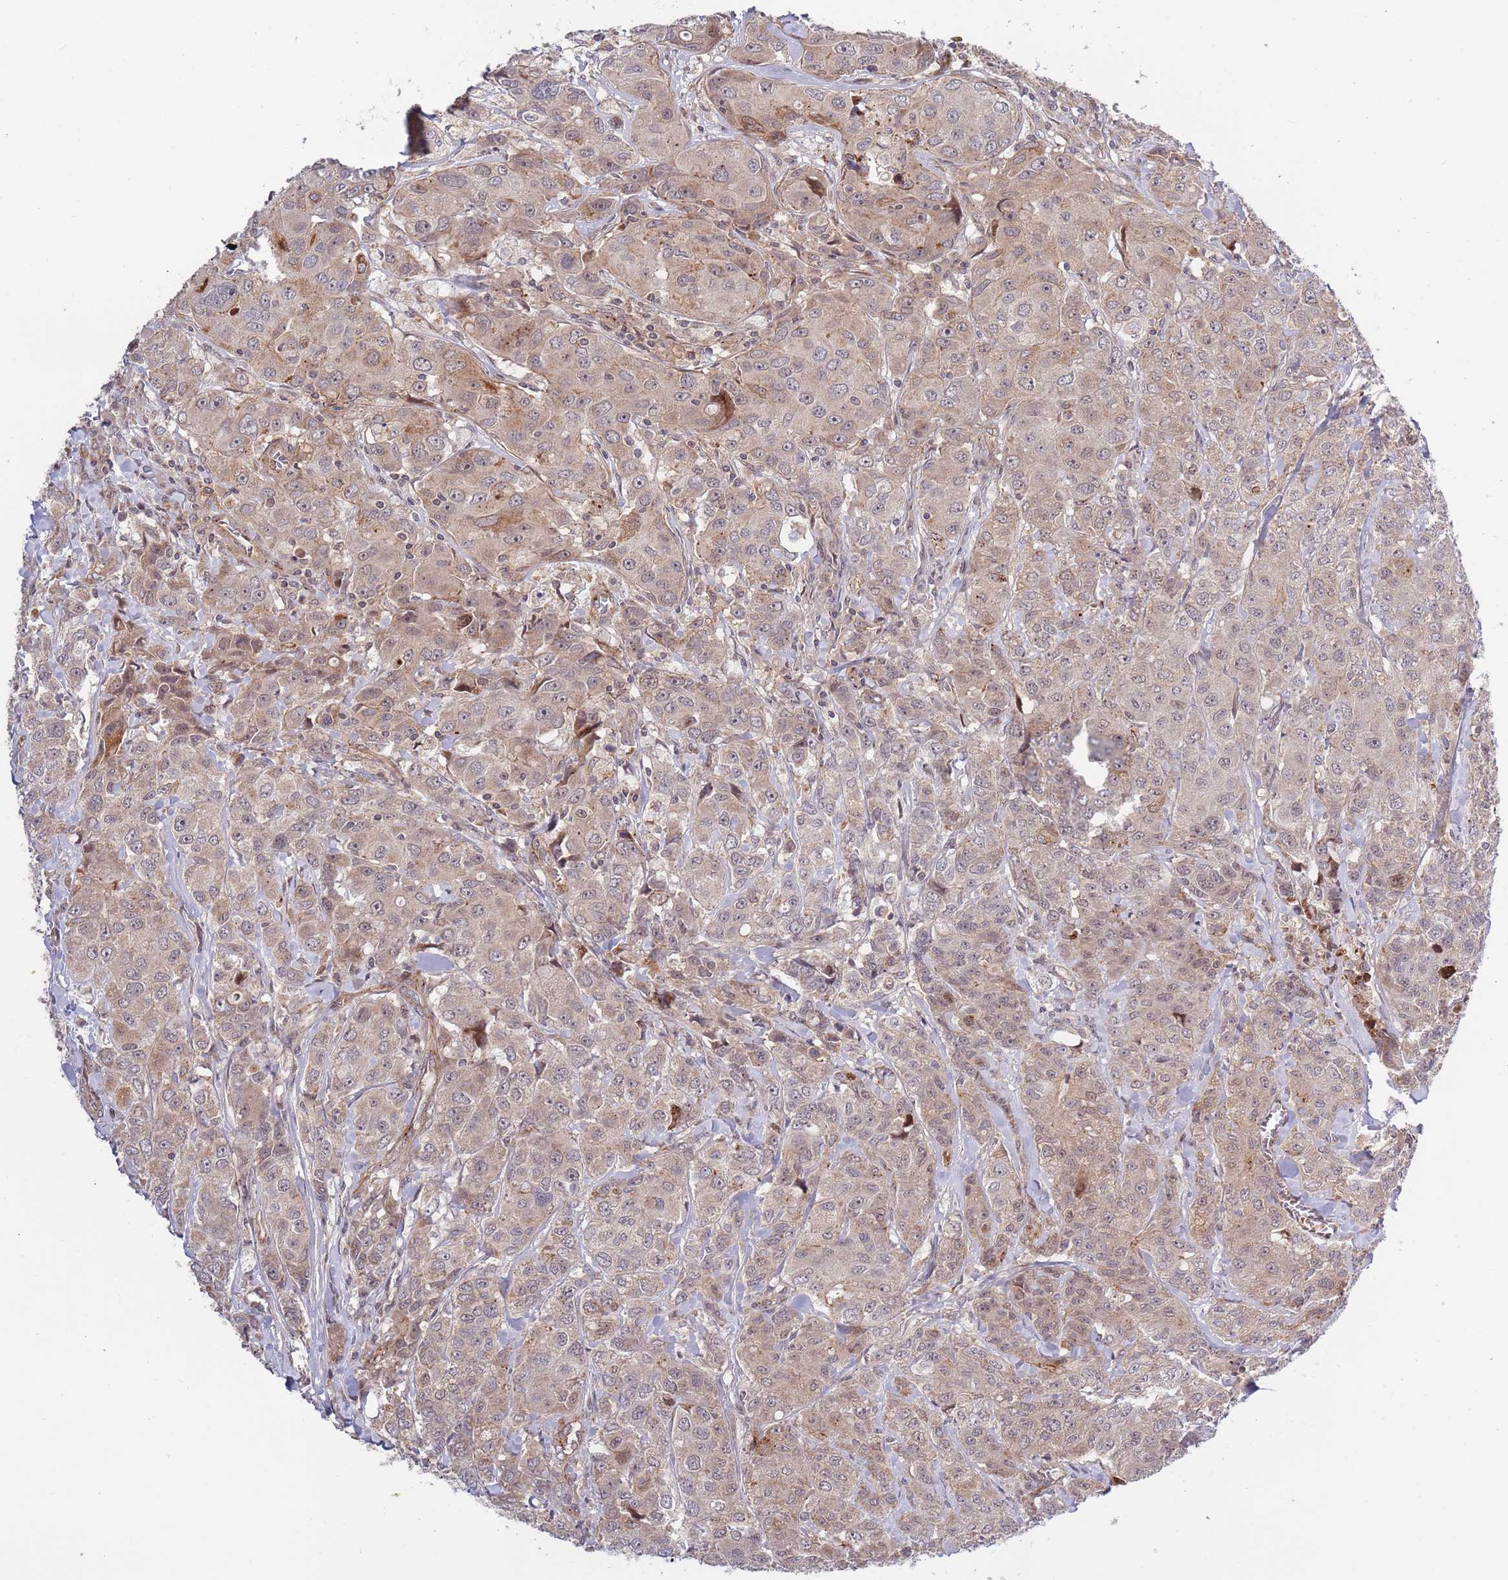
{"staining": {"intensity": "weak", "quantity": "<25%", "location": "cytoplasmic/membranous"}, "tissue": "breast cancer", "cell_type": "Tumor cells", "image_type": "cancer", "snomed": [{"axis": "morphology", "description": "Duct carcinoma"}, {"axis": "topography", "description": "Breast"}], "caption": "Tumor cells show no significant protein positivity in breast cancer. (DAB immunohistochemistry with hematoxylin counter stain).", "gene": "HAUS3", "patient": {"sex": "female", "age": 43}}